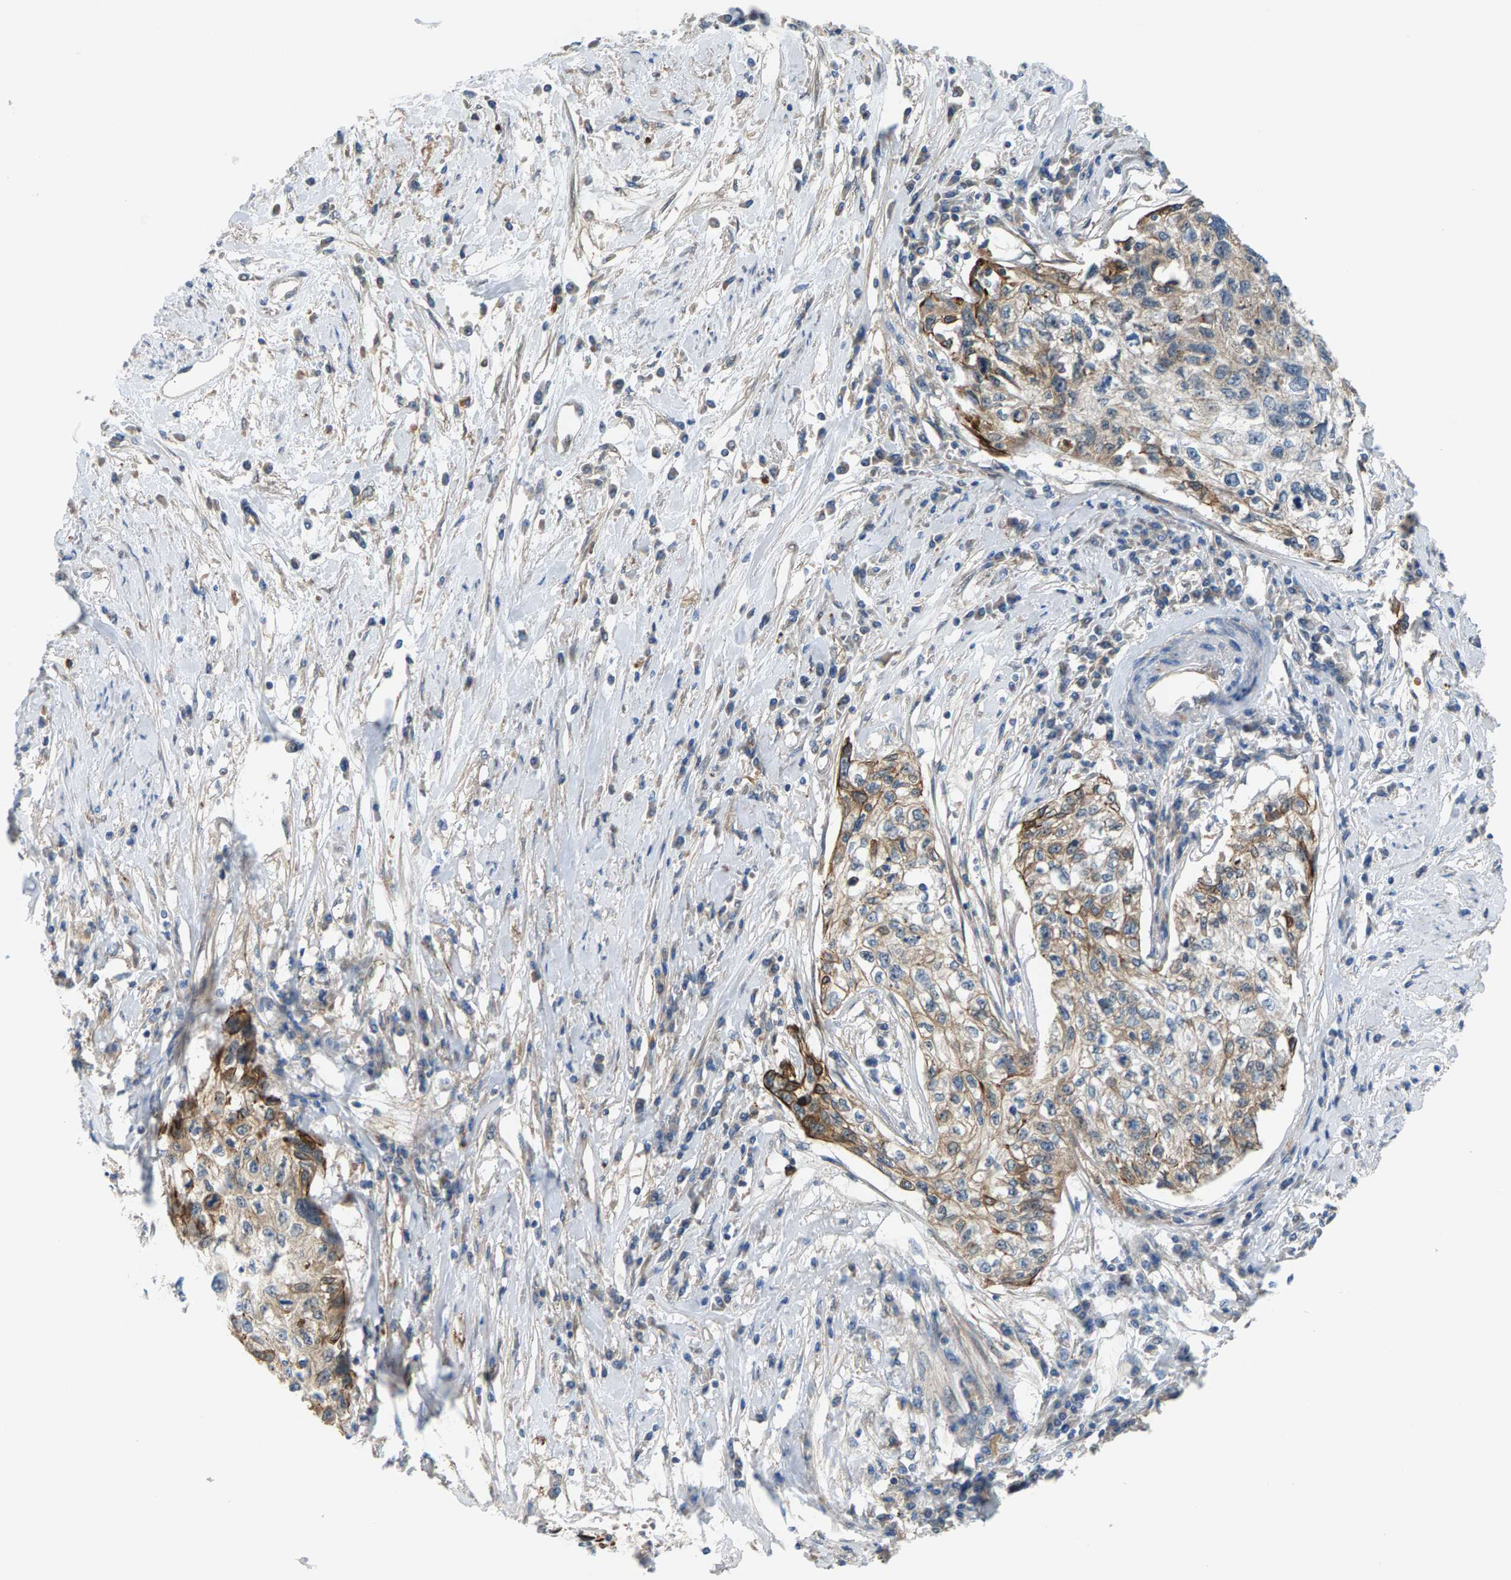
{"staining": {"intensity": "moderate", "quantity": "25%-75%", "location": "cytoplasmic/membranous"}, "tissue": "cervical cancer", "cell_type": "Tumor cells", "image_type": "cancer", "snomed": [{"axis": "morphology", "description": "Squamous cell carcinoma, NOS"}, {"axis": "topography", "description": "Cervix"}], "caption": "Immunohistochemical staining of human cervical cancer displays medium levels of moderate cytoplasmic/membranous protein positivity in about 25%-75% of tumor cells.", "gene": "PDCL", "patient": {"sex": "female", "age": 57}}